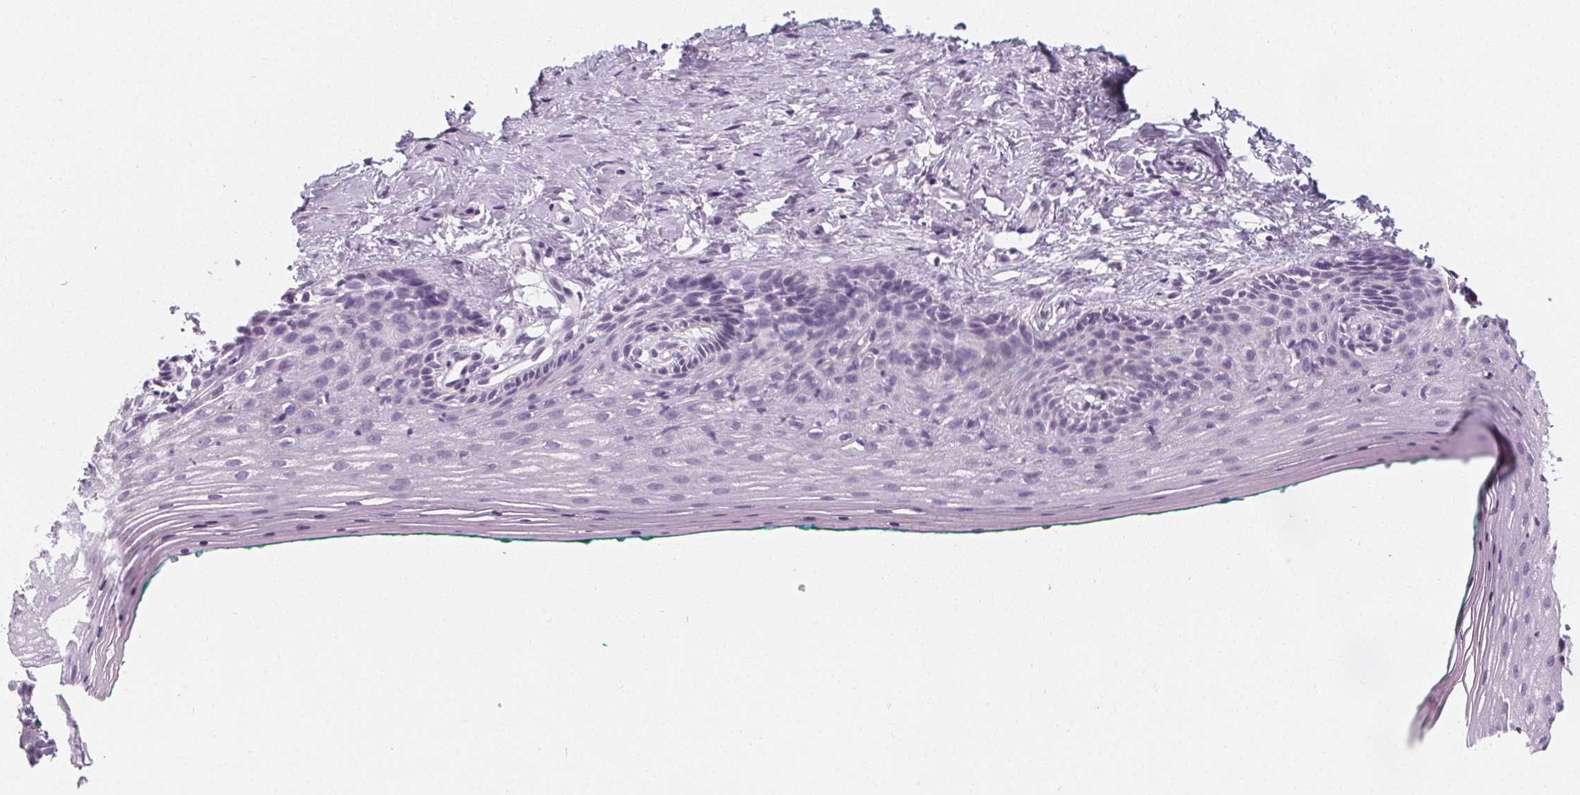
{"staining": {"intensity": "negative", "quantity": "none", "location": "none"}, "tissue": "vagina", "cell_type": "Squamous epithelial cells", "image_type": "normal", "snomed": [{"axis": "morphology", "description": "Normal tissue, NOS"}, {"axis": "topography", "description": "Vagina"}], "caption": "This is an IHC histopathology image of benign human vagina. There is no expression in squamous epithelial cells.", "gene": "UGP2", "patient": {"sex": "female", "age": 45}}